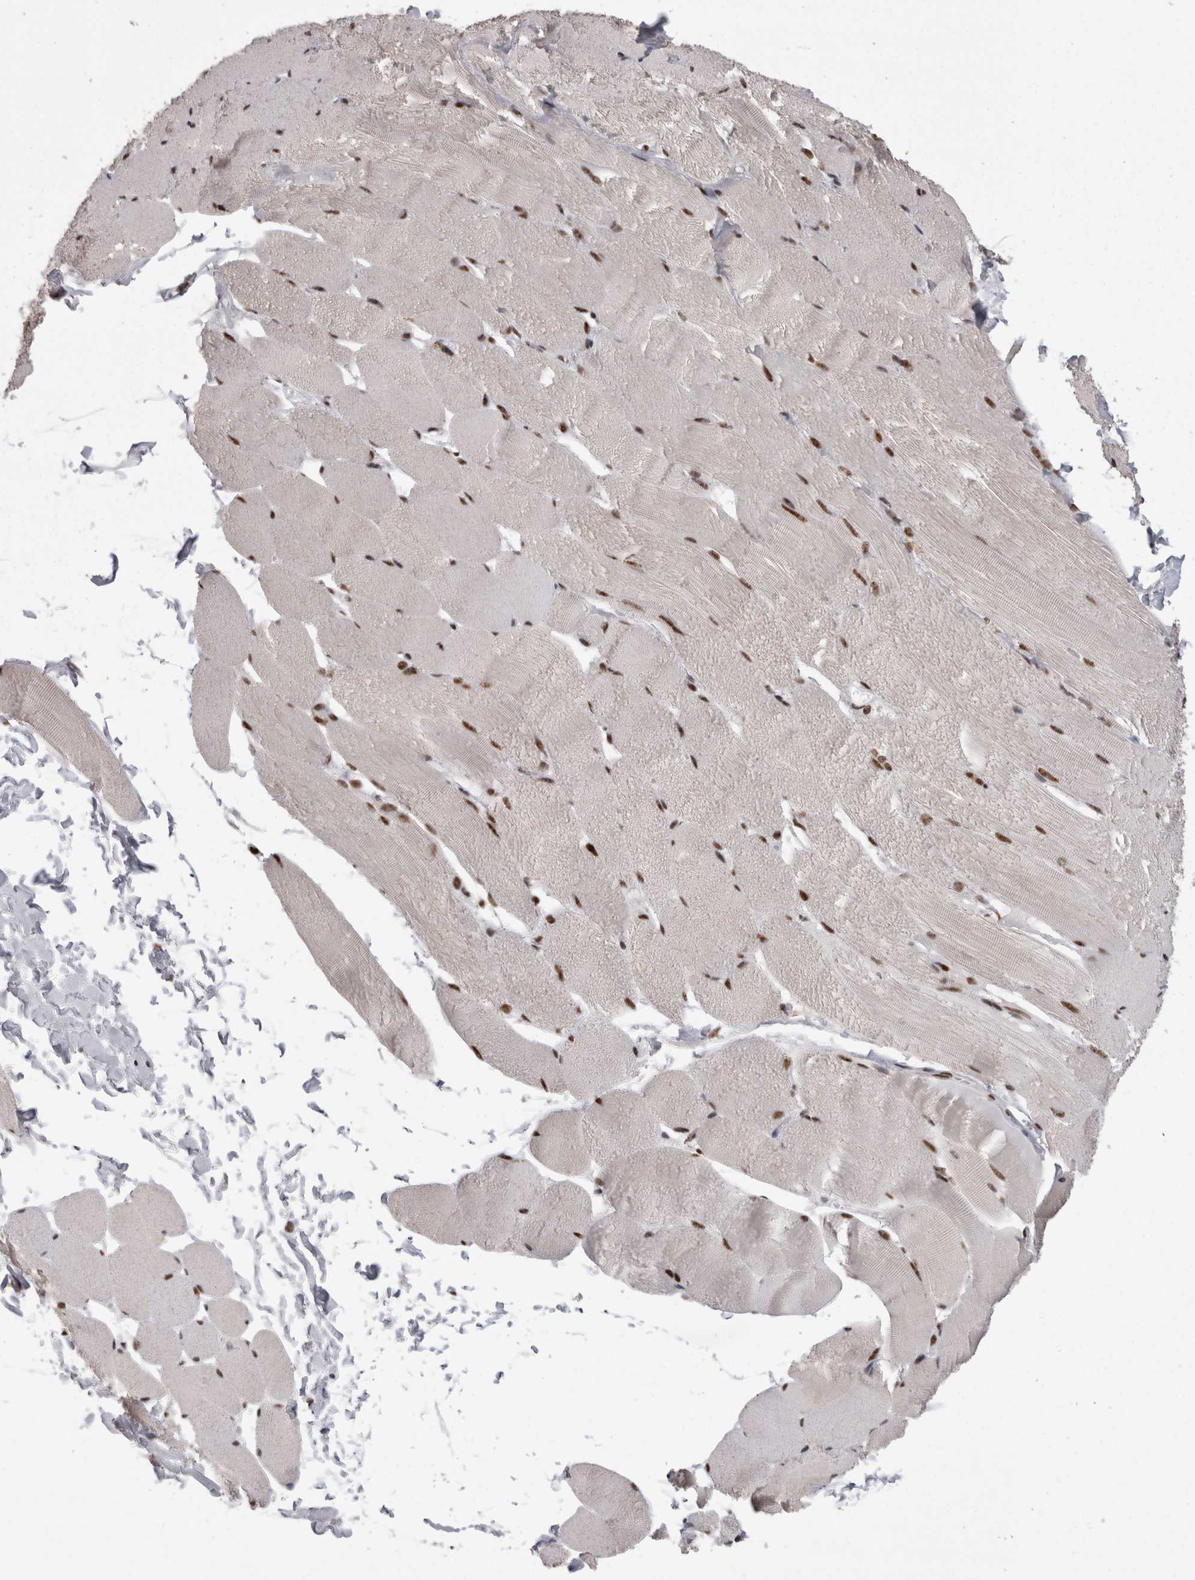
{"staining": {"intensity": "moderate", "quantity": ">75%", "location": "nuclear"}, "tissue": "skeletal muscle", "cell_type": "Myocytes", "image_type": "normal", "snomed": [{"axis": "morphology", "description": "Normal tissue, NOS"}, {"axis": "topography", "description": "Skin"}, {"axis": "topography", "description": "Skeletal muscle"}], "caption": "Moderate nuclear positivity for a protein is present in approximately >75% of myocytes of unremarkable skeletal muscle using immunohistochemistry (IHC).", "gene": "SNRNP40", "patient": {"sex": "male", "age": 83}}